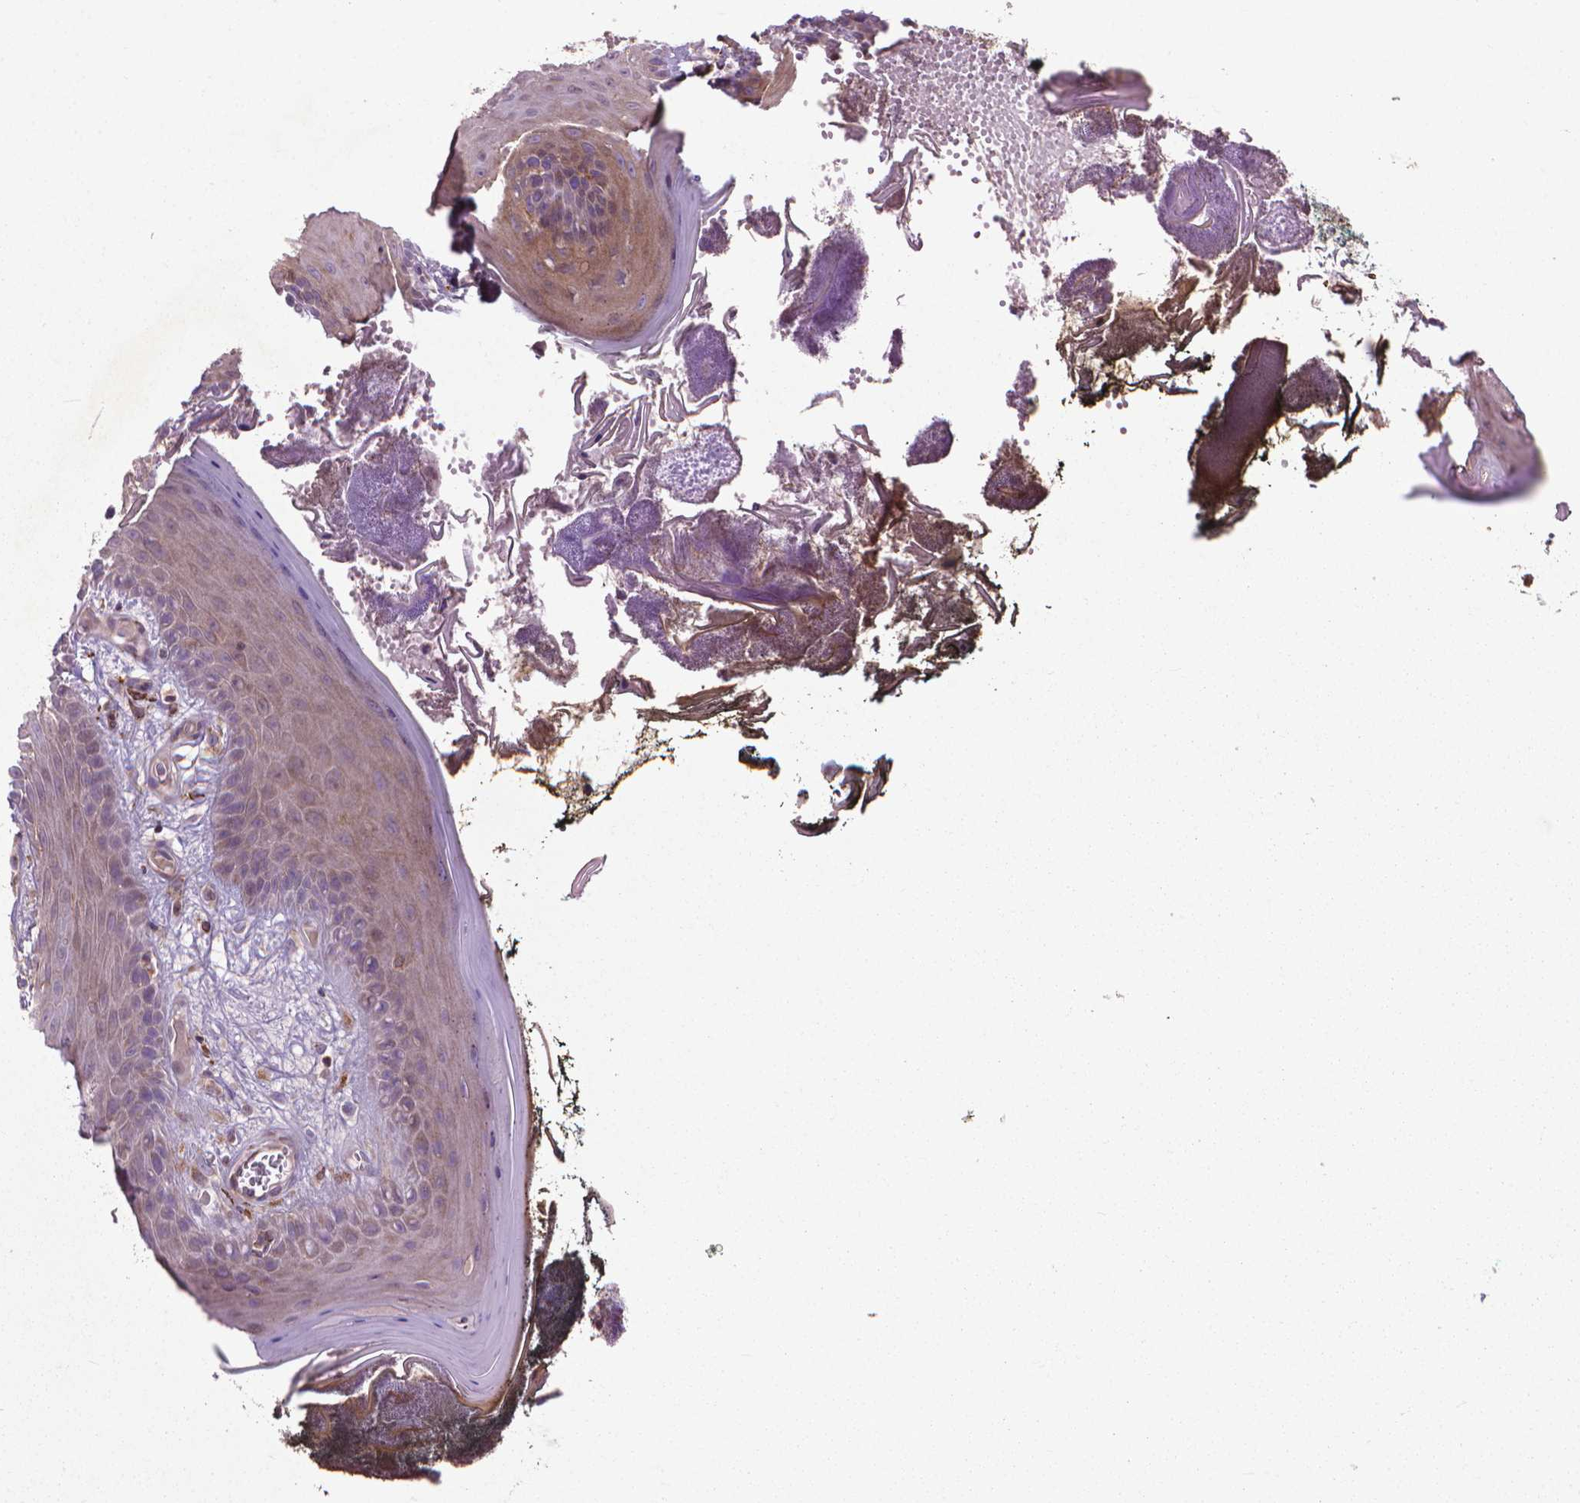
{"staining": {"intensity": "weak", "quantity": "25%-75%", "location": "cytoplasmic/membranous"}, "tissue": "oral mucosa", "cell_type": "Squamous epithelial cells", "image_type": "normal", "snomed": [{"axis": "morphology", "description": "Normal tissue, NOS"}, {"axis": "topography", "description": "Oral tissue"}], "caption": "IHC photomicrograph of unremarkable oral mucosa: human oral mucosa stained using IHC exhibits low levels of weak protein expression localized specifically in the cytoplasmic/membranous of squamous epithelial cells, appearing as a cytoplasmic/membranous brown color.", "gene": "MYH14", "patient": {"sex": "male", "age": 9}}